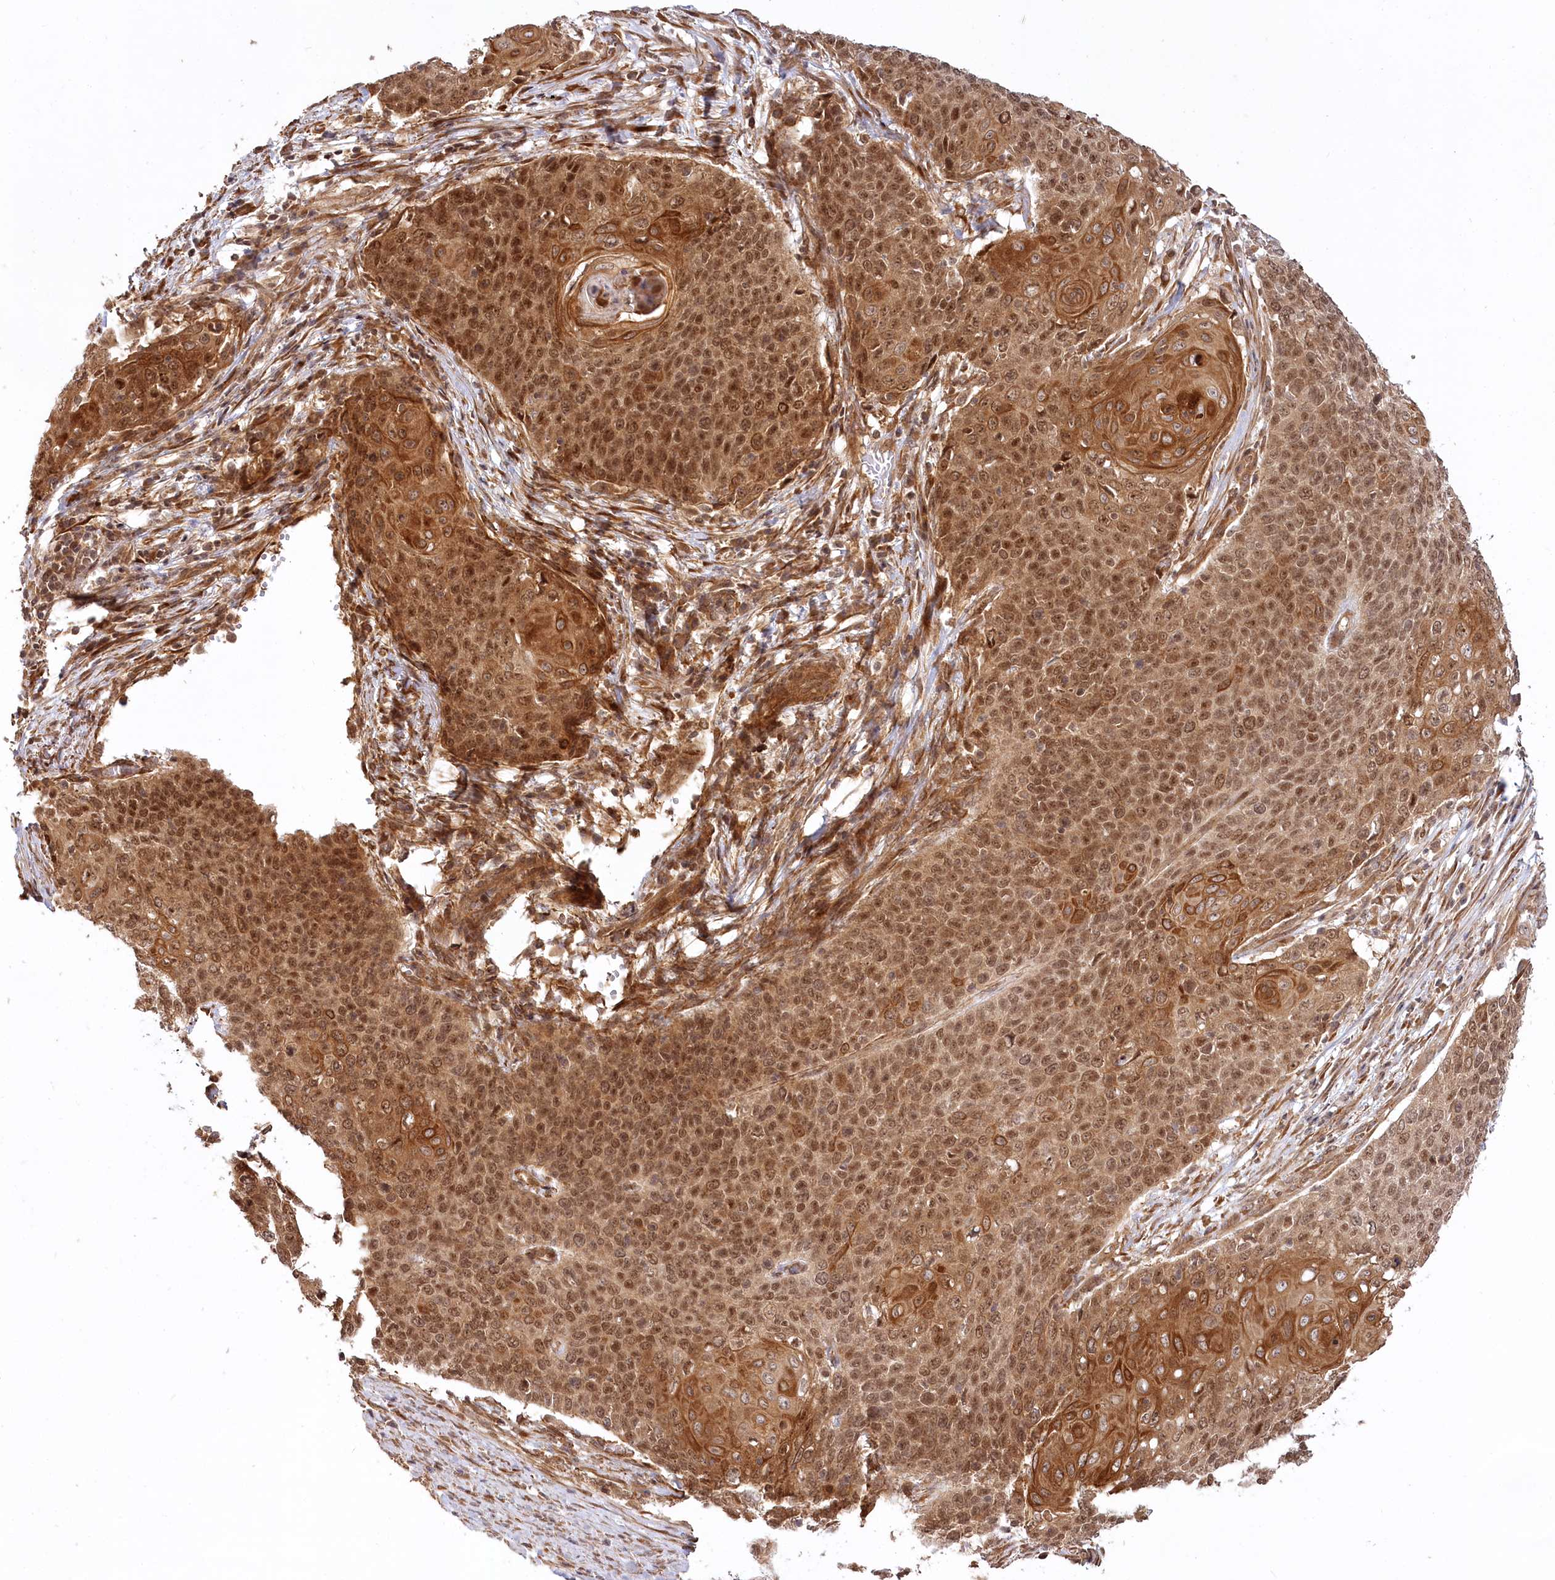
{"staining": {"intensity": "strong", "quantity": ">75%", "location": "cytoplasmic/membranous,nuclear"}, "tissue": "cervical cancer", "cell_type": "Tumor cells", "image_type": "cancer", "snomed": [{"axis": "morphology", "description": "Squamous cell carcinoma, NOS"}, {"axis": "topography", "description": "Cervix"}], "caption": "The photomicrograph reveals staining of cervical cancer (squamous cell carcinoma), revealing strong cytoplasmic/membranous and nuclear protein expression (brown color) within tumor cells. Nuclei are stained in blue.", "gene": "CEP70", "patient": {"sex": "female", "age": 39}}